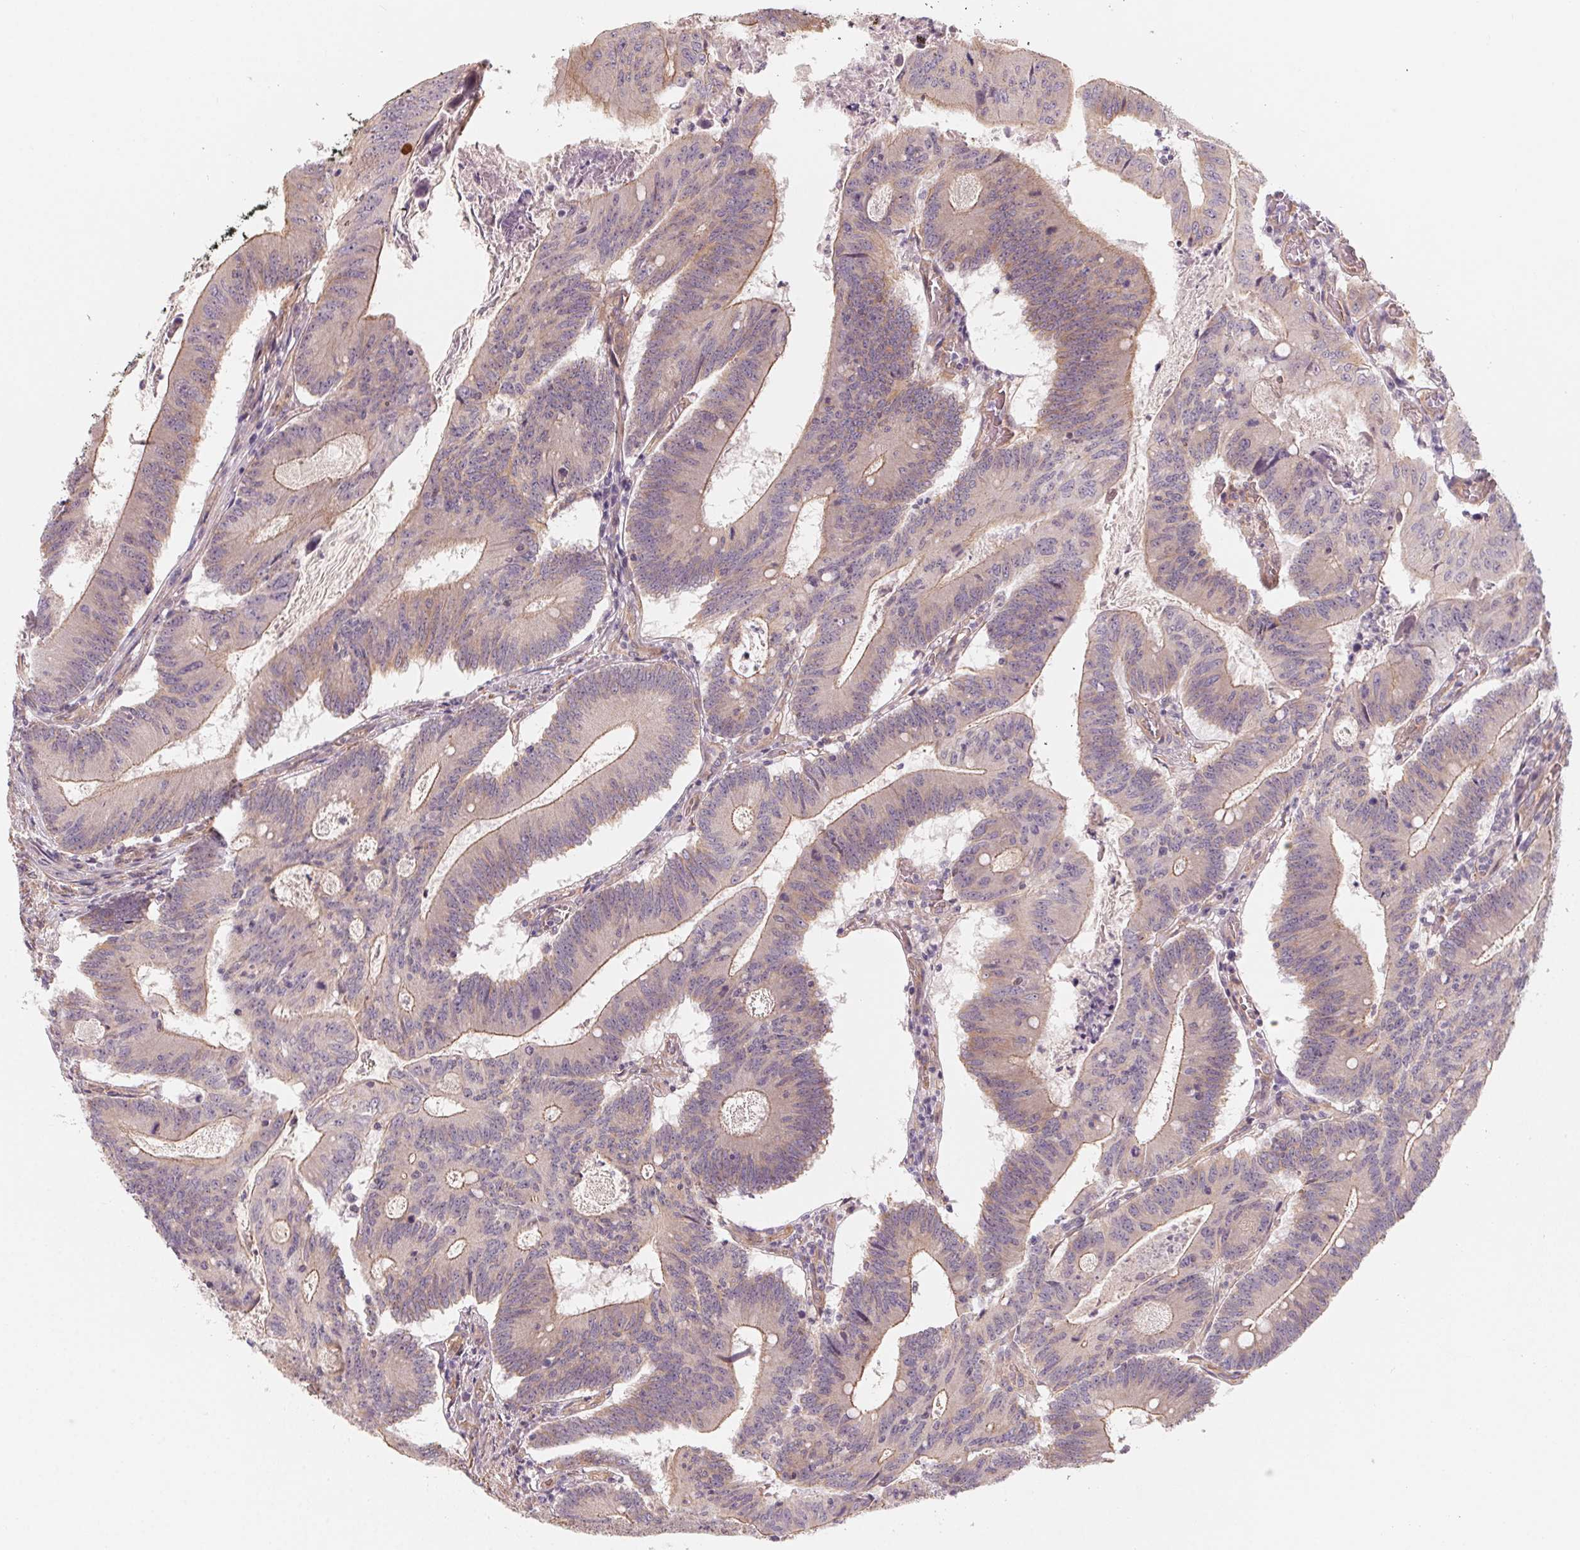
{"staining": {"intensity": "weak", "quantity": "25%-75%", "location": "cytoplasmic/membranous"}, "tissue": "colorectal cancer", "cell_type": "Tumor cells", "image_type": "cancer", "snomed": [{"axis": "morphology", "description": "Adenocarcinoma, NOS"}, {"axis": "topography", "description": "Colon"}], "caption": "About 25%-75% of tumor cells in colorectal cancer display weak cytoplasmic/membranous protein staining as visualized by brown immunohistochemical staining.", "gene": "CCDC112", "patient": {"sex": "female", "age": 70}}